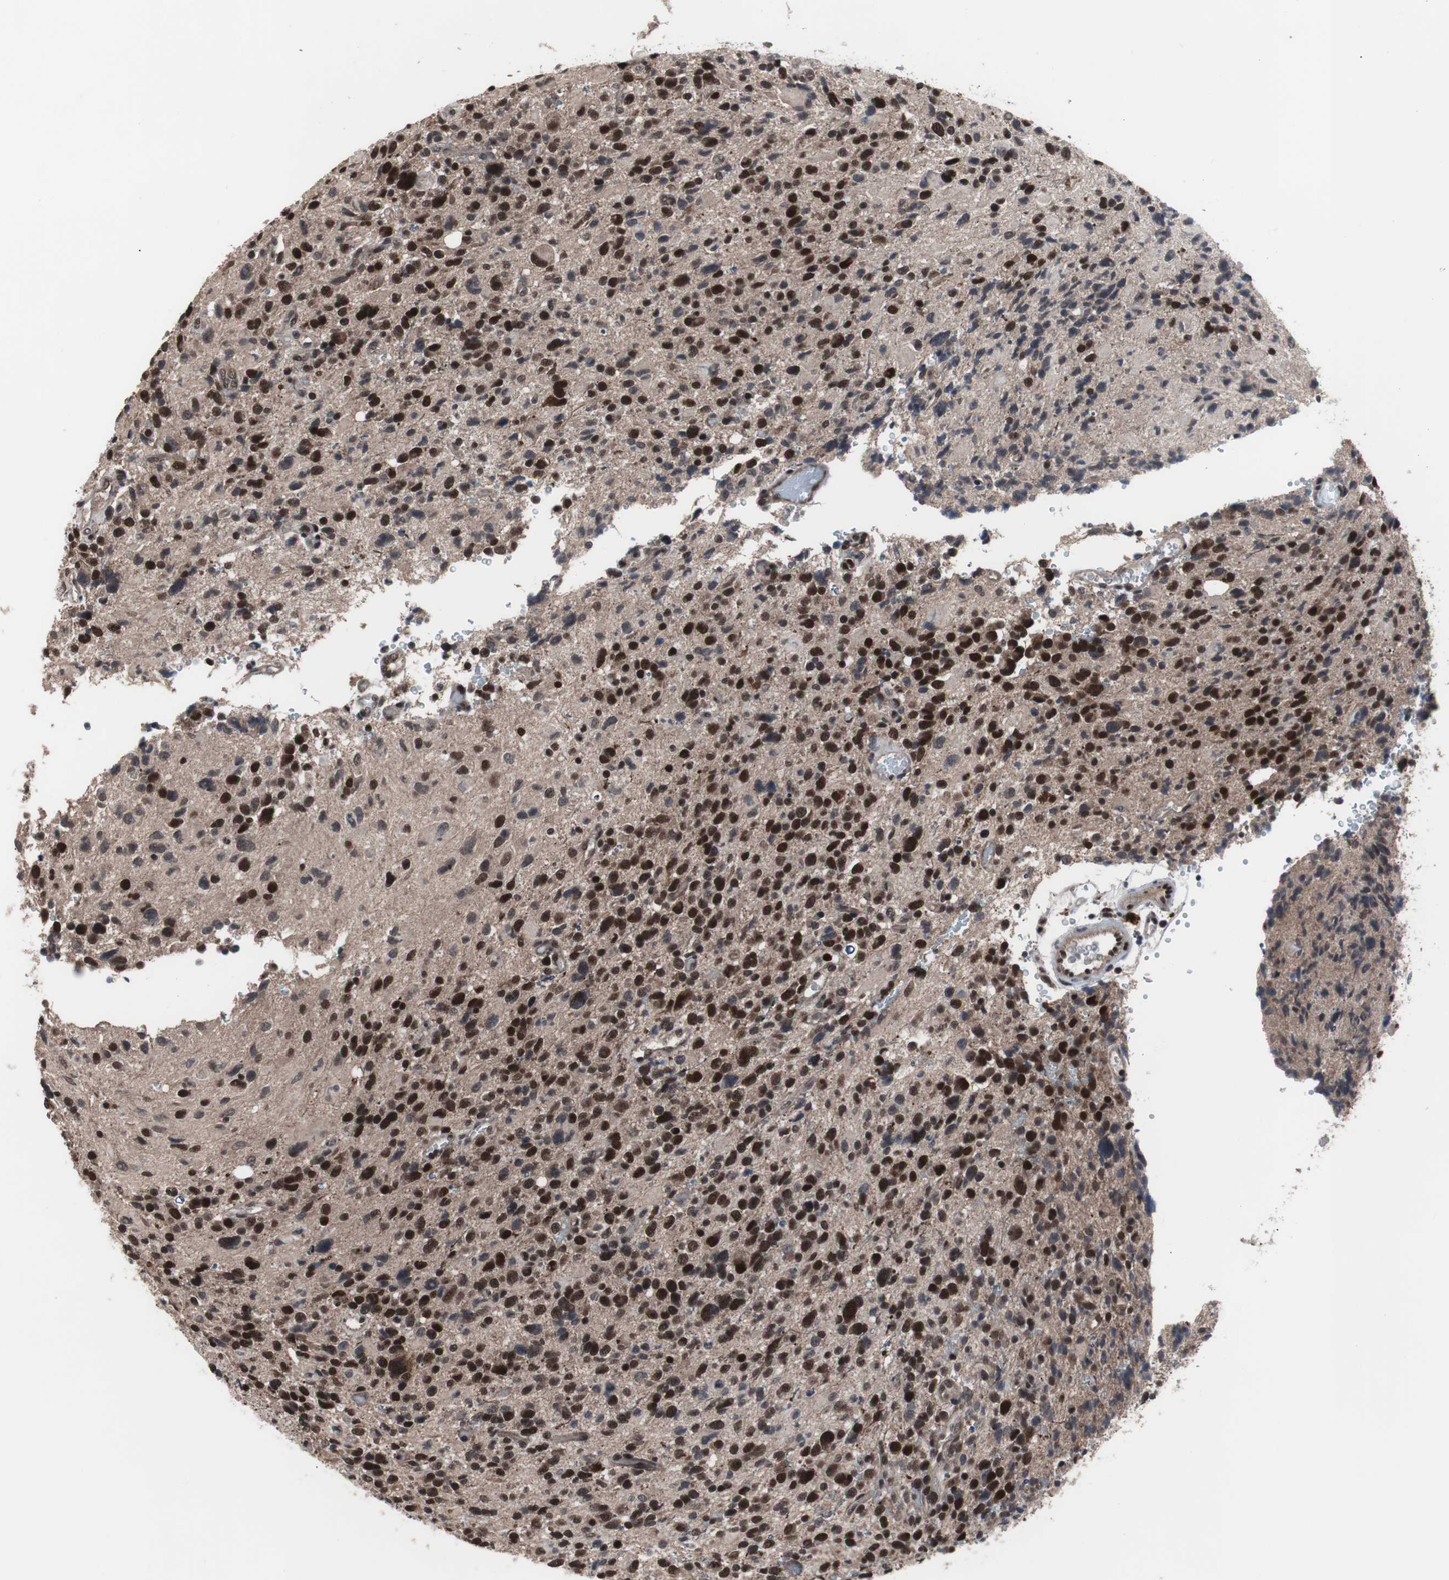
{"staining": {"intensity": "strong", "quantity": ">75%", "location": "cytoplasmic/membranous,nuclear"}, "tissue": "glioma", "cell_type": "Tumor cells", "image_type": "cancer", "snomed": [{"axis": "morphology", "description": "Glioma, malignant, High grade"}, {"axis": "topography", "description": "Brain"}], "caption": "Protein staining shows strong cytoplasmic/membranous and nuclear positivity in about >75% of tumor cells in malignant glioma (high-grade).", "gene": "GTF2F2", "patient": {"sex": "male", "age": 48}}